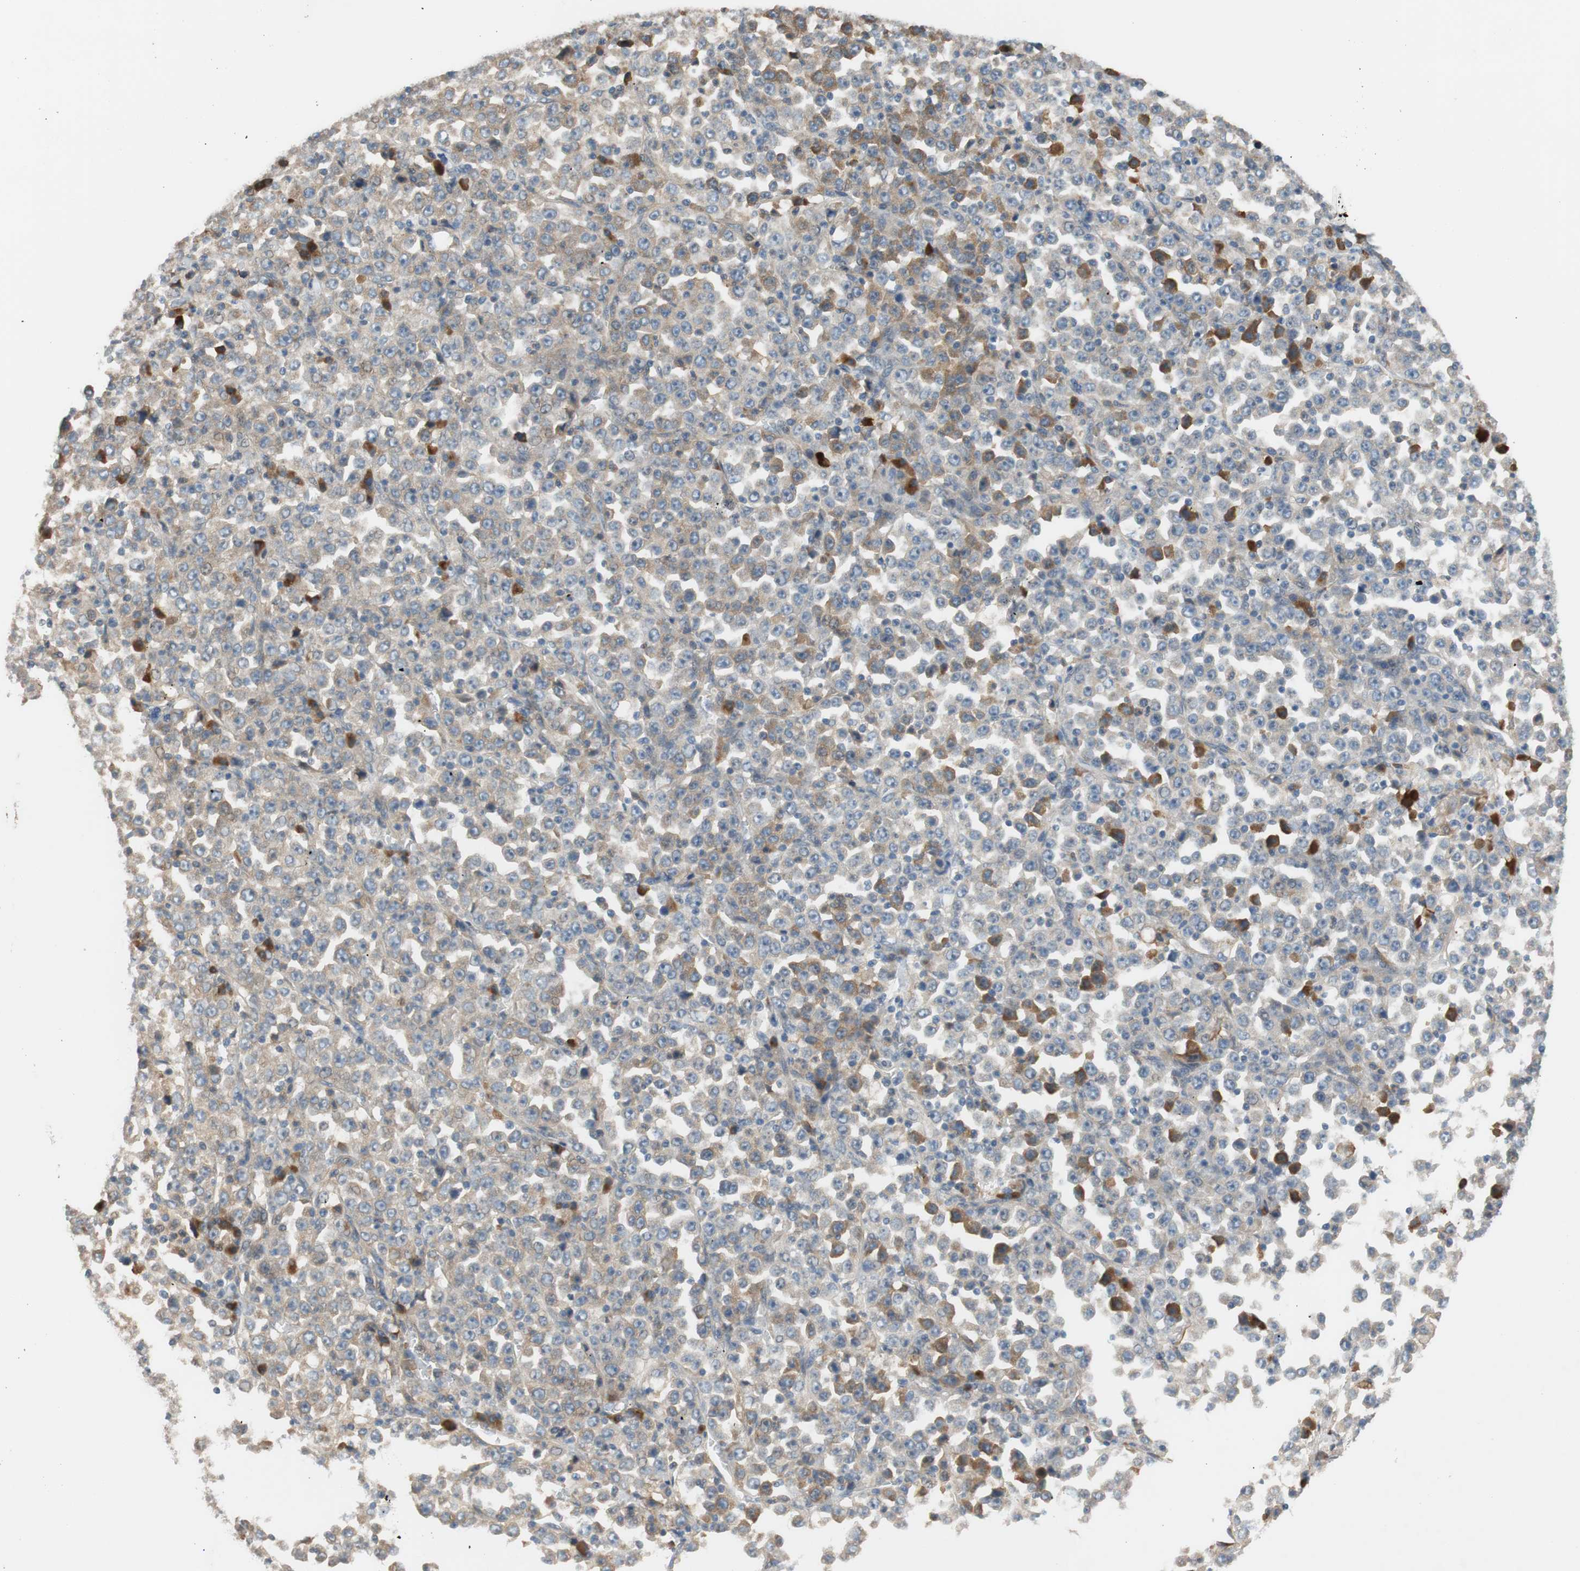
{"staining": {"intensity": "moderate", "quantity": ">75%", "location": "cytoplasmic/membranous"}, "tissue": "stomach cancer", "cell_type": "Tumor cells", "image_type": "cancer", "snomed": [{"axis": "morphology", "description": "Normal tissue, NOS"}, {"axis": "morphology", "description": "Adenocarcinoma, NOS"}, {"axis": "topography", "description": "Stomach, upper"}, {"axis": "topography", "description": "Stomach"}], "caption": "High-power microscopy captured an immunohistochemistry photomicrograph of stomach cancer (adenocarcinoma), revealing moderate cytoplasmic/membranous staining in approximately >75% of tumor cells.", "gene": "C4A", "patient": {"sex": "male", "age": 59}}